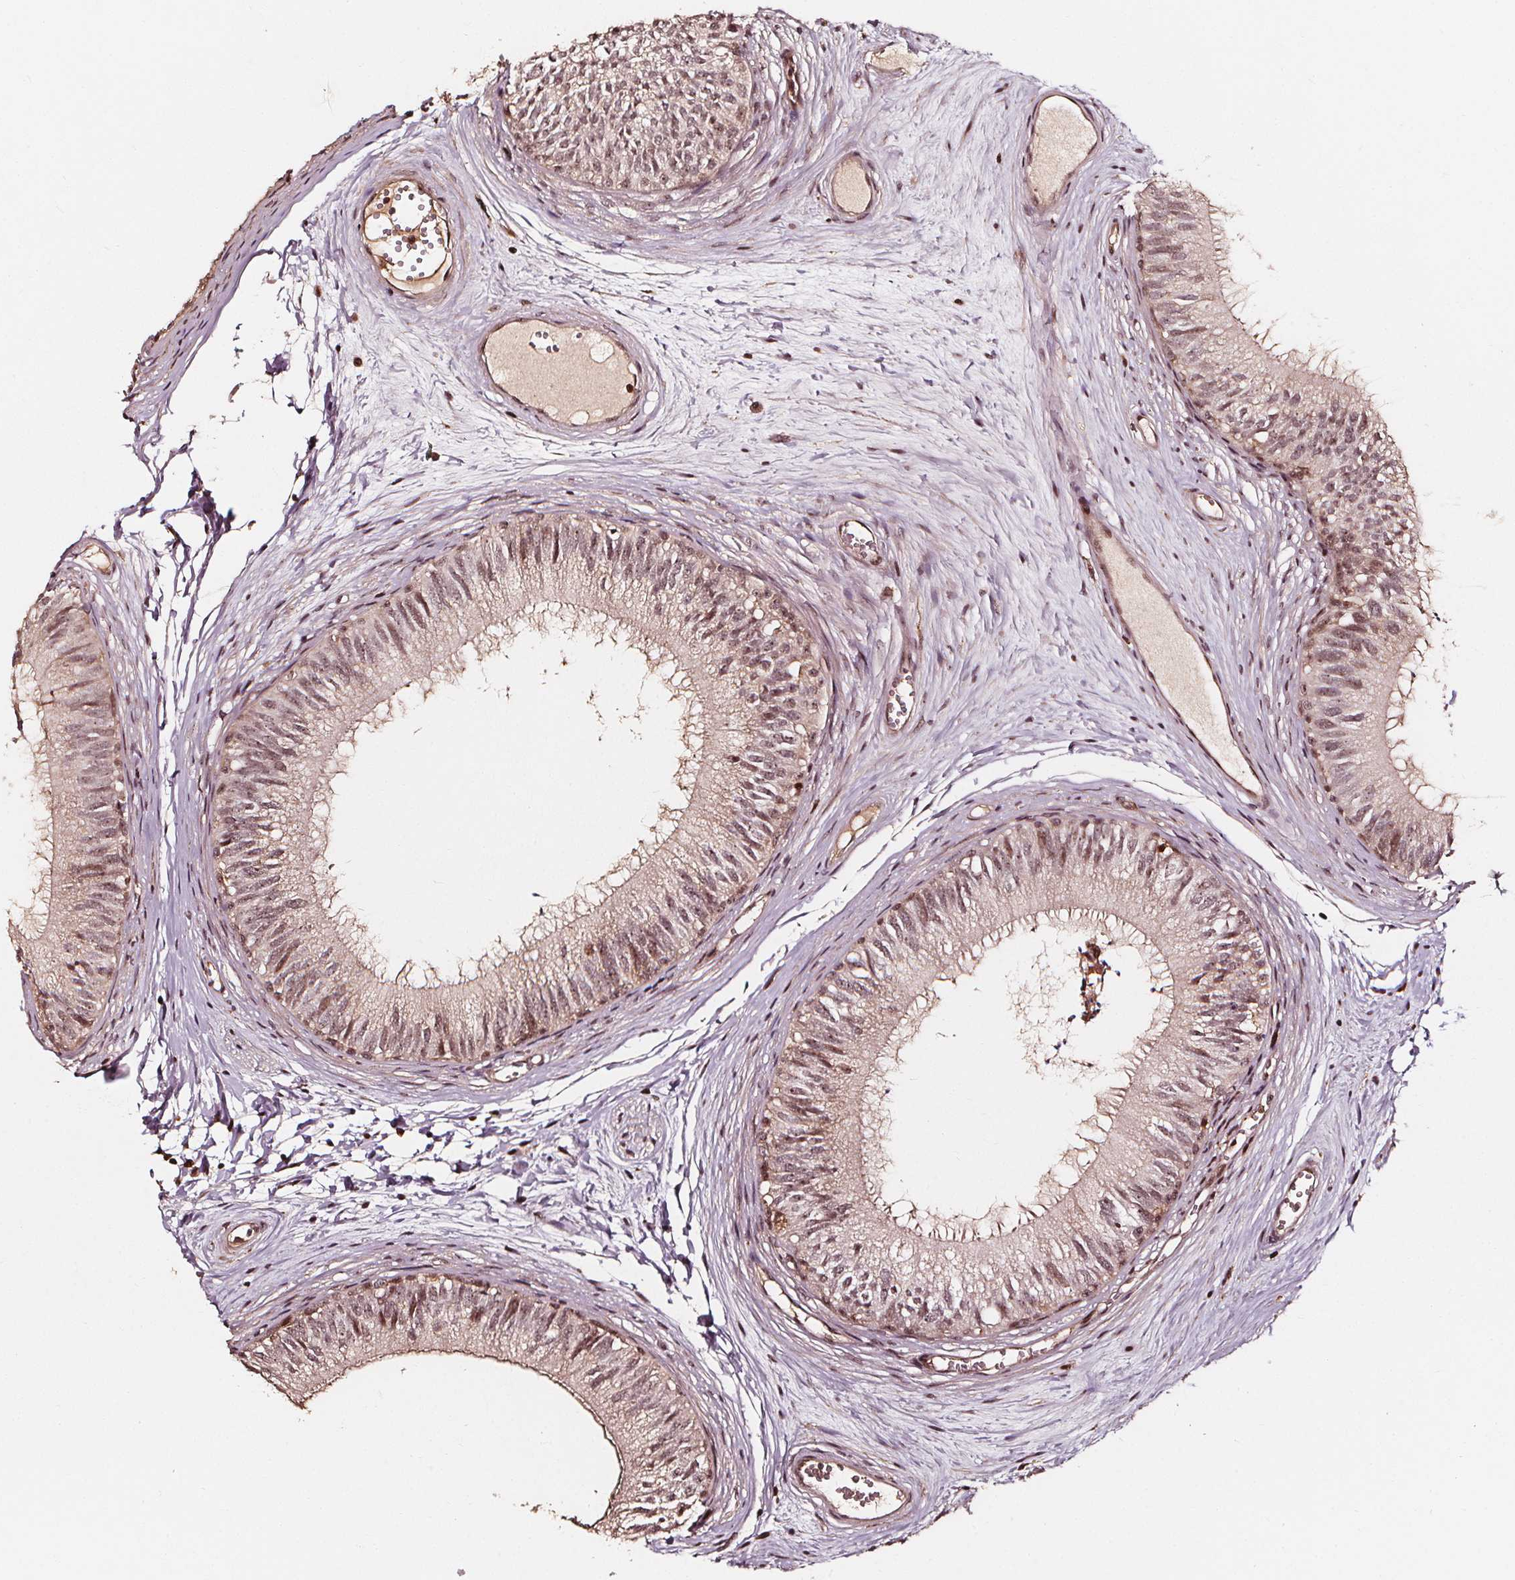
{"staining": {"intensity": "moderate", "quantity": ">75%", "location": "cytoplasmic/membranous,nuclear"}, "tissue": "epididymis", "cell_type": "Glandular cells", "image_type": "normal", "snomed": [{"axis": "morphology", "description": "Normal tissue, NOS"}, {"axis": "topography", "description": "Epididymis"}], "caption": "High-magnification brightfield microscopy of benign epididymis stained with DAB (brown) and counterstained with hematoxylin (blue). glandular cells exhibit moderate cytoplasmic/membranous,nuclear staining is identified in about>75% of cells. (IHC, brightfield microscopy, high magnification).", "gene": "EXOSC9", "patient": {"sex": "male", "age": 29}}